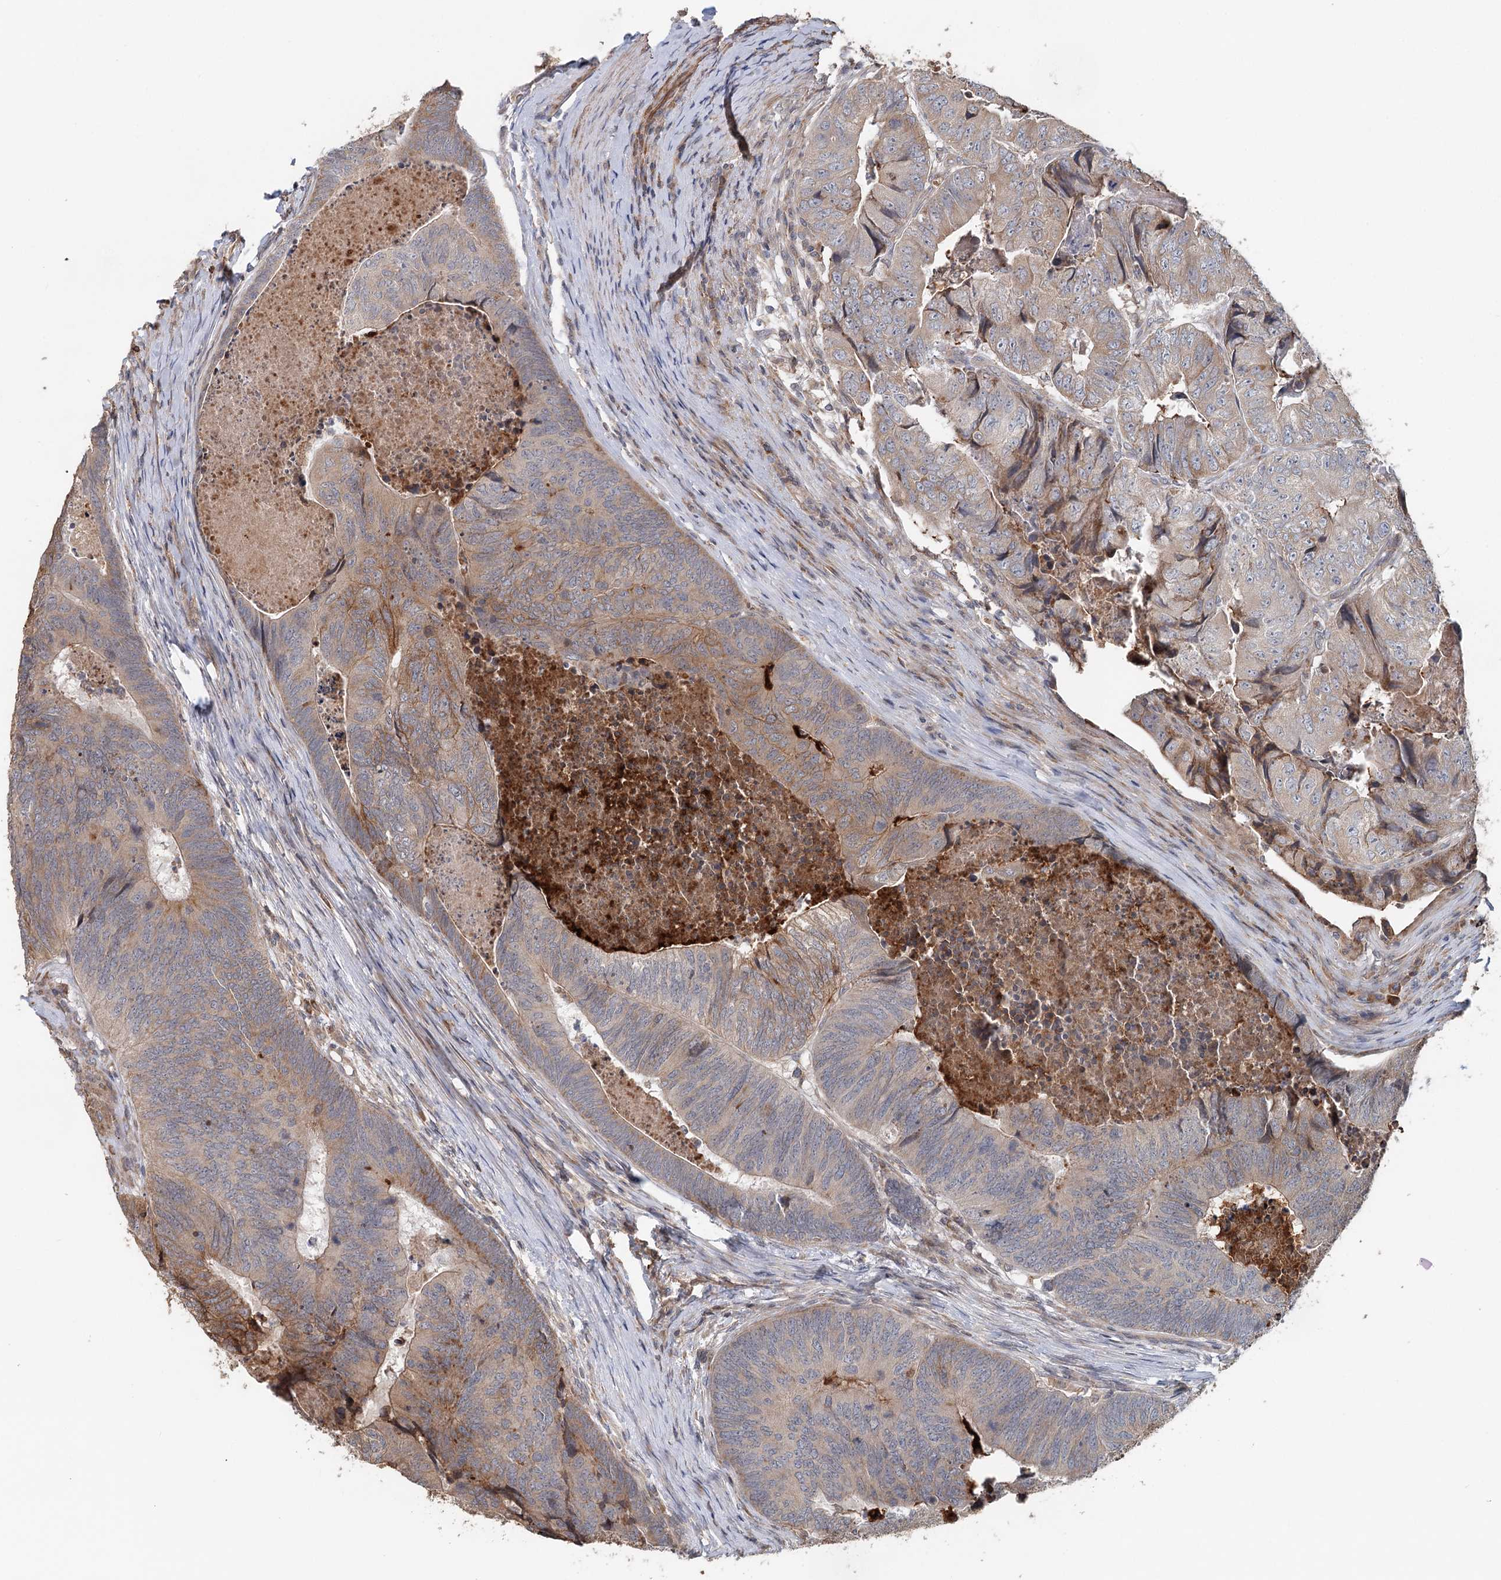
{"staining": {"intensity": "moderate", "quantity": "<25%", "location": "cytoplasmic/membranous"}, "tissue": "colorectal cancer", "cell_type": "Tumor cells", "image_type": "cancer", "snomed": [{"axis": "morphology", "description": "Adenocarcinoma, NOS"}, {"axis": "topography", "description": "Colon"}], "caption": "Human colorectal adenocarcinoma stained with a brown dye exhibits moderate cytoplasmic/membranous positive staining in about <25% of tumor cells.", "gene": "RNF111", "patient": {"sex": "female", "age": 67}}